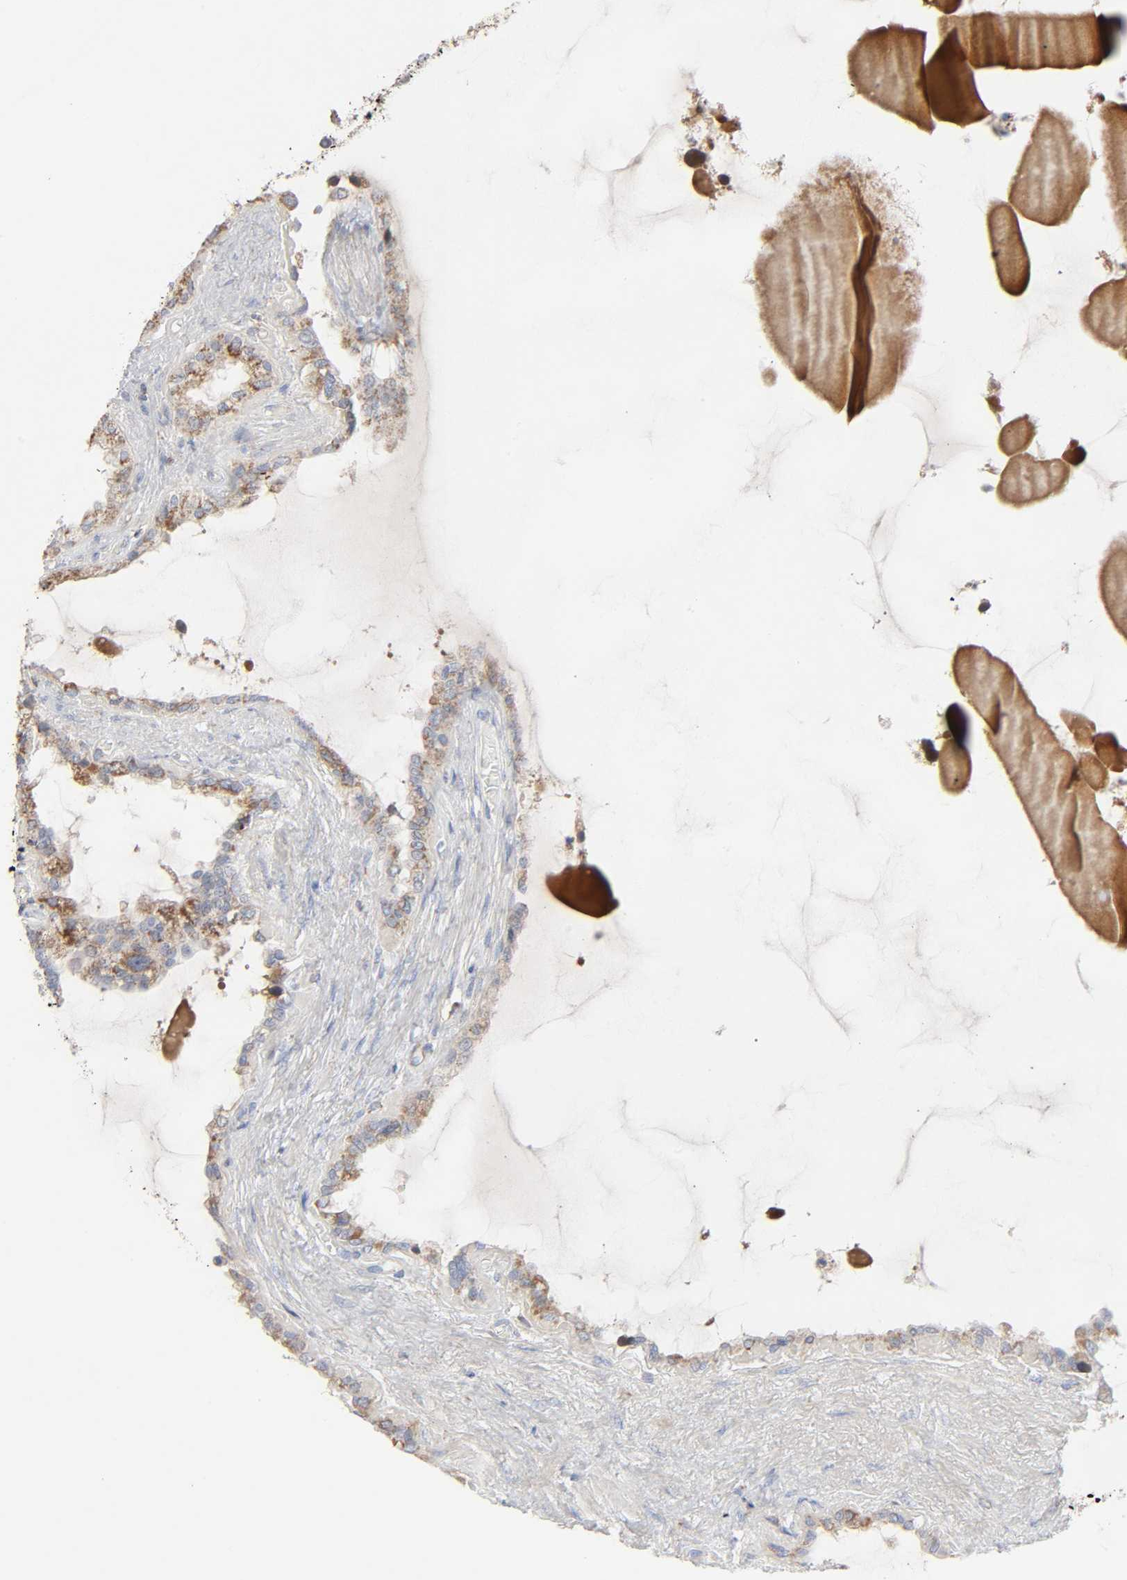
{"staining": {"intensity": "moderate", "quantity": ">75%", "location": "cytoplasmic/membranous"}, "tissue": "seminal vesicle", "cell_type": "Glandular cells", "image_type": "normal", "snomed": [{"axis": "morphology", "description": "Normal tissue, NOS"}, {"axis": "morphology", "description": "Inflammation, NOS"}, {"axis": "topography", "description": "Urinary bladder"}, {"axis": "topography", "description": "Prostate"}, {"axis": "topography", "description": "Seminal veicle"}], "caption": "Unremarkable seminal vesicle was stained to show a protein in brown. There is medium levels of moderate cytoplasmic/membranous expression in approximately >75% of glandular cells.", "gene": "SYT16", "patient": {"sex": "male", "age": 82}}